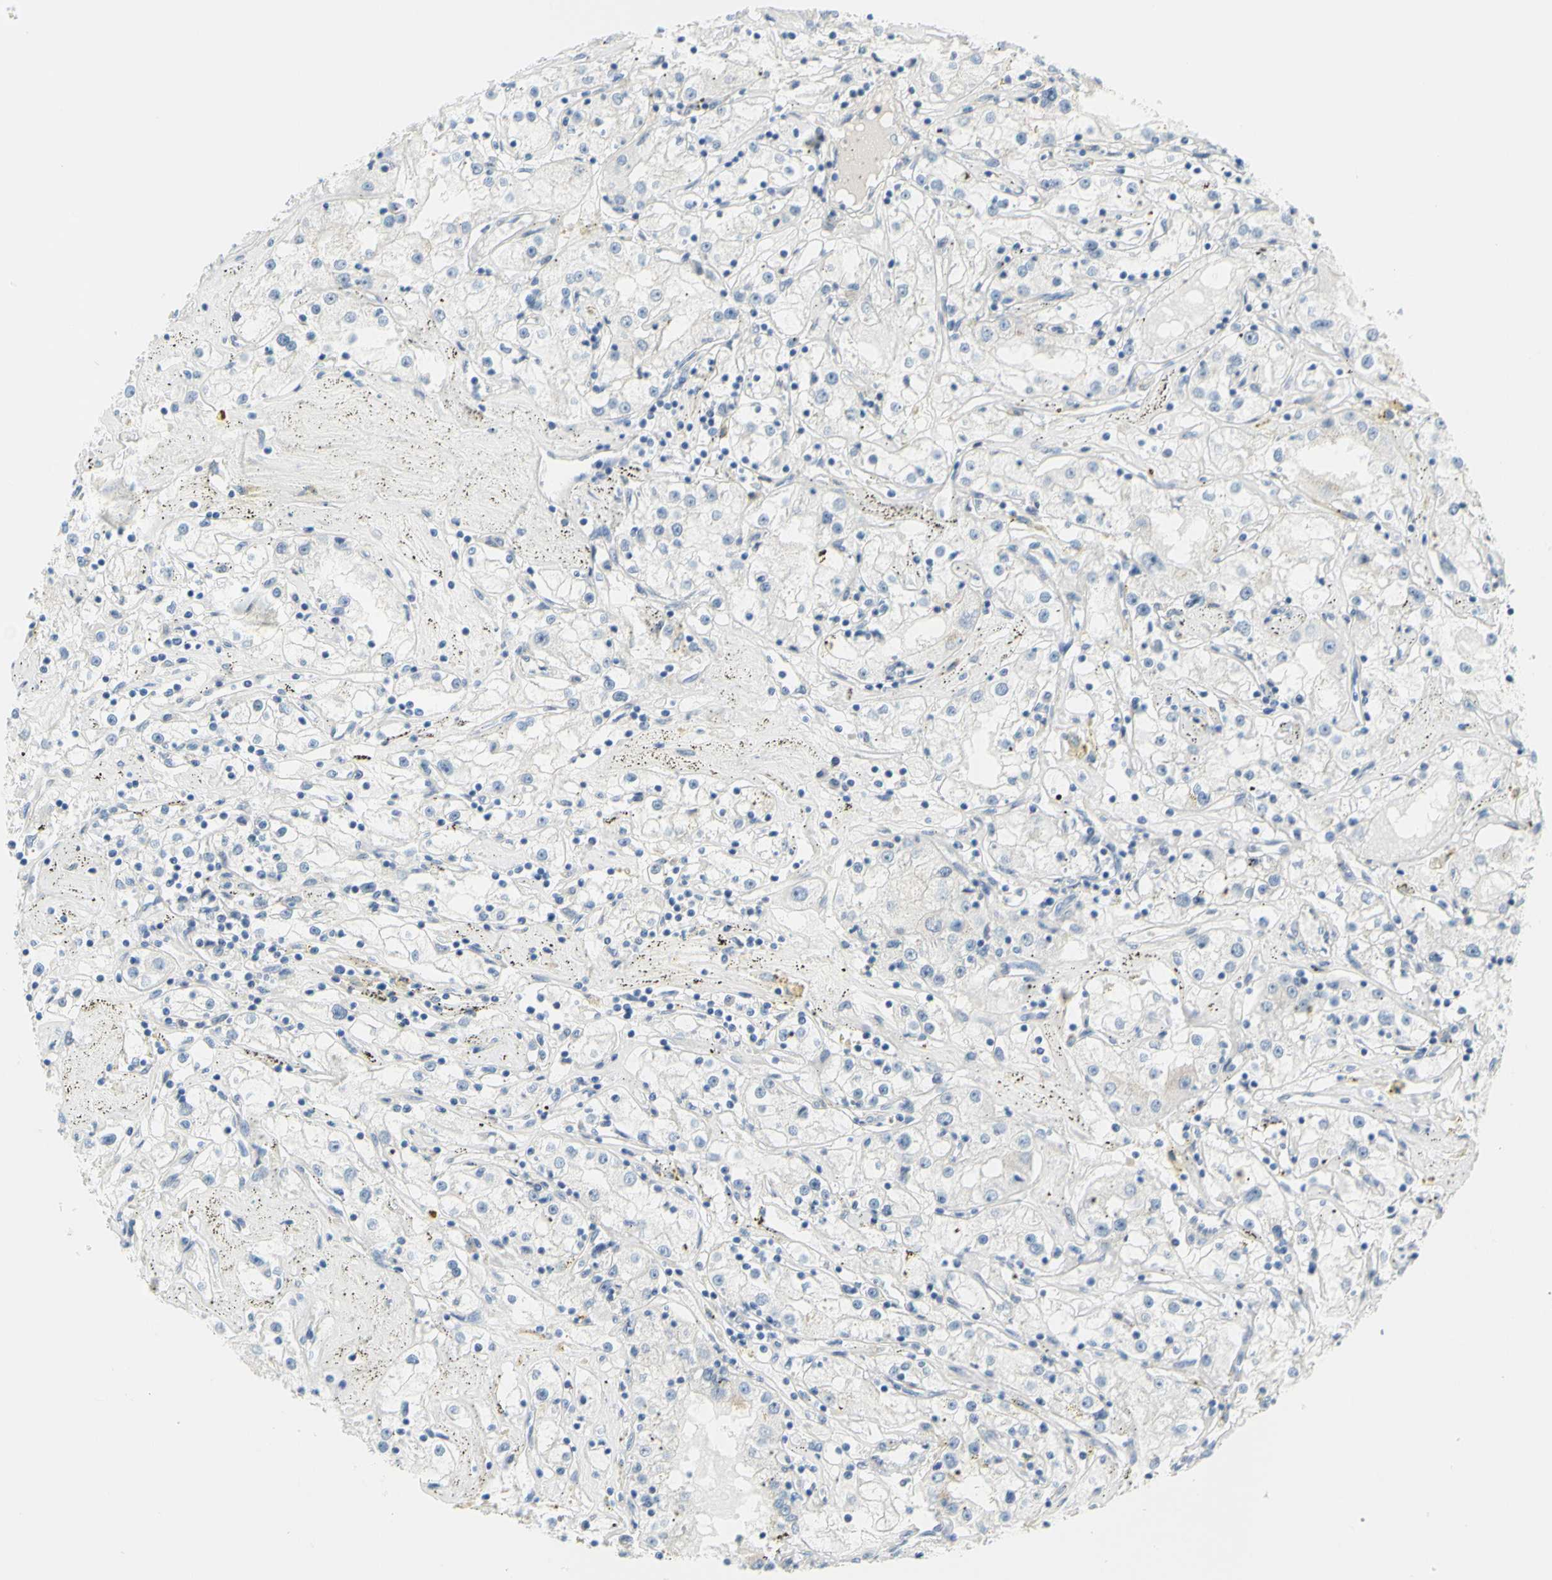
{"staining": {"intensity": "negative", "quantity": "none", "location": "none"}, "tissue": "renal cancer", "cell_type": "Tumor cells", "image_type": "cancer", "snomed": [{"axis": "morphology", "description": "Adenocarcinoma, NOS"}, {"axis": "topography", "description": "Kidney"}], "caption": "This is a image of immunohistochemistry staining of renal adenocarcinoma, which shows no positivity in tumor cells.", "gene": "DCT", "patient": {"sex": "male", "age": 56}}